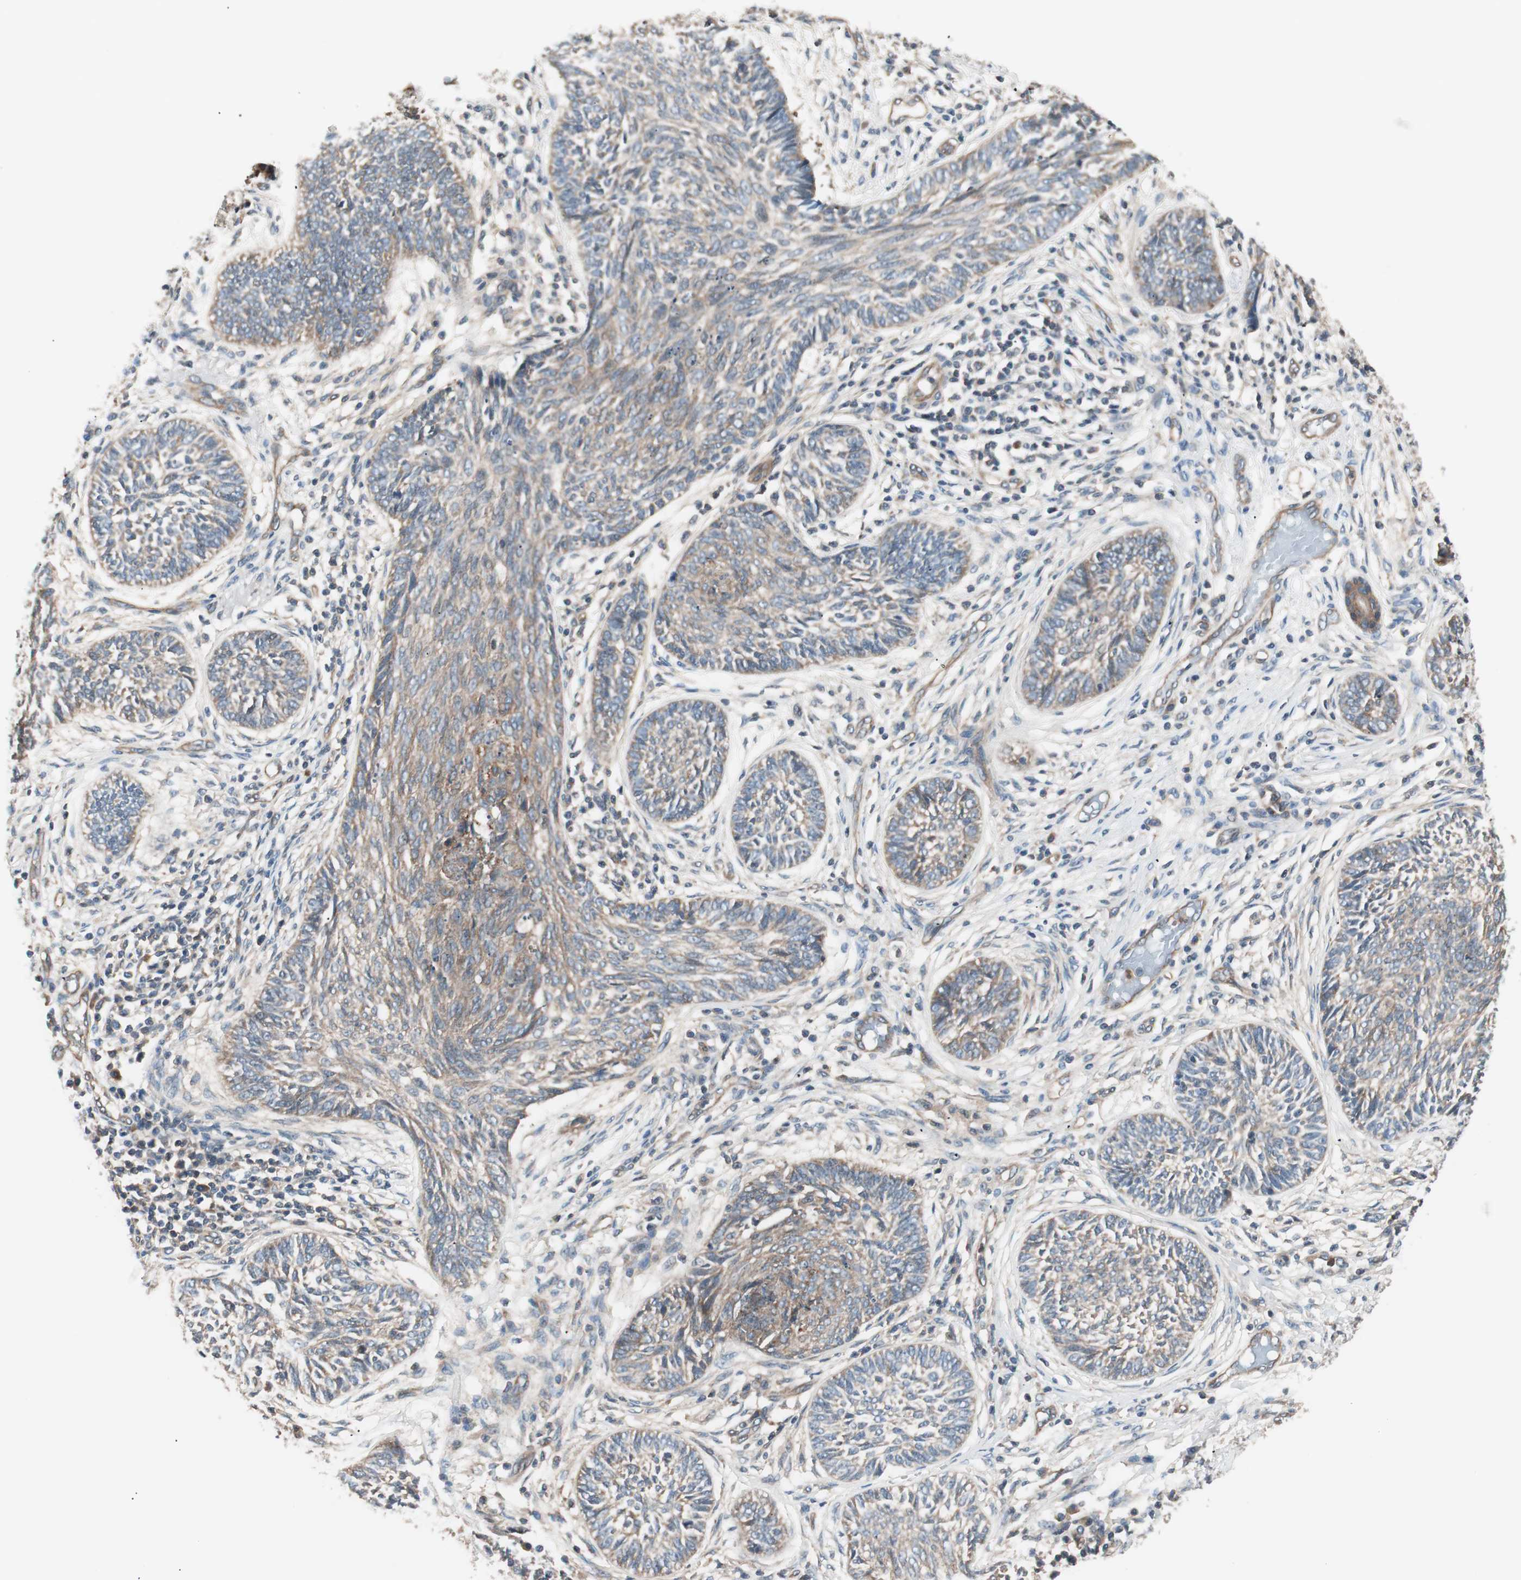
{"staining": {"intensity": "moderate", "quantity": ">75%", "location": "cytoplasmic/membranous"}, "tissue": "skin cancer", "cell_type": "Tumor cells", "image_type": "cancer", "snomed": [{"axis": "morphology", "description": "Papilloma, NOS"}, {"axis": "morphology", "description": "Basal cell carcinoma"}, {"axis": "topography", "description": "Skin"}], "caption": "High-magnification brightfield microscopy of skin cancer (basal cell carcinoma) stained with DAB (3,3'-diaminobenzidine) (brown) and counterstained with hematoxylin (blue). tumor cells exhibit moderate cytoplasmic/membranous staining is appreciated in approximately>75% of cells.", "gene": "TSG101", "patient": {"sex": "male", "age": 87}}